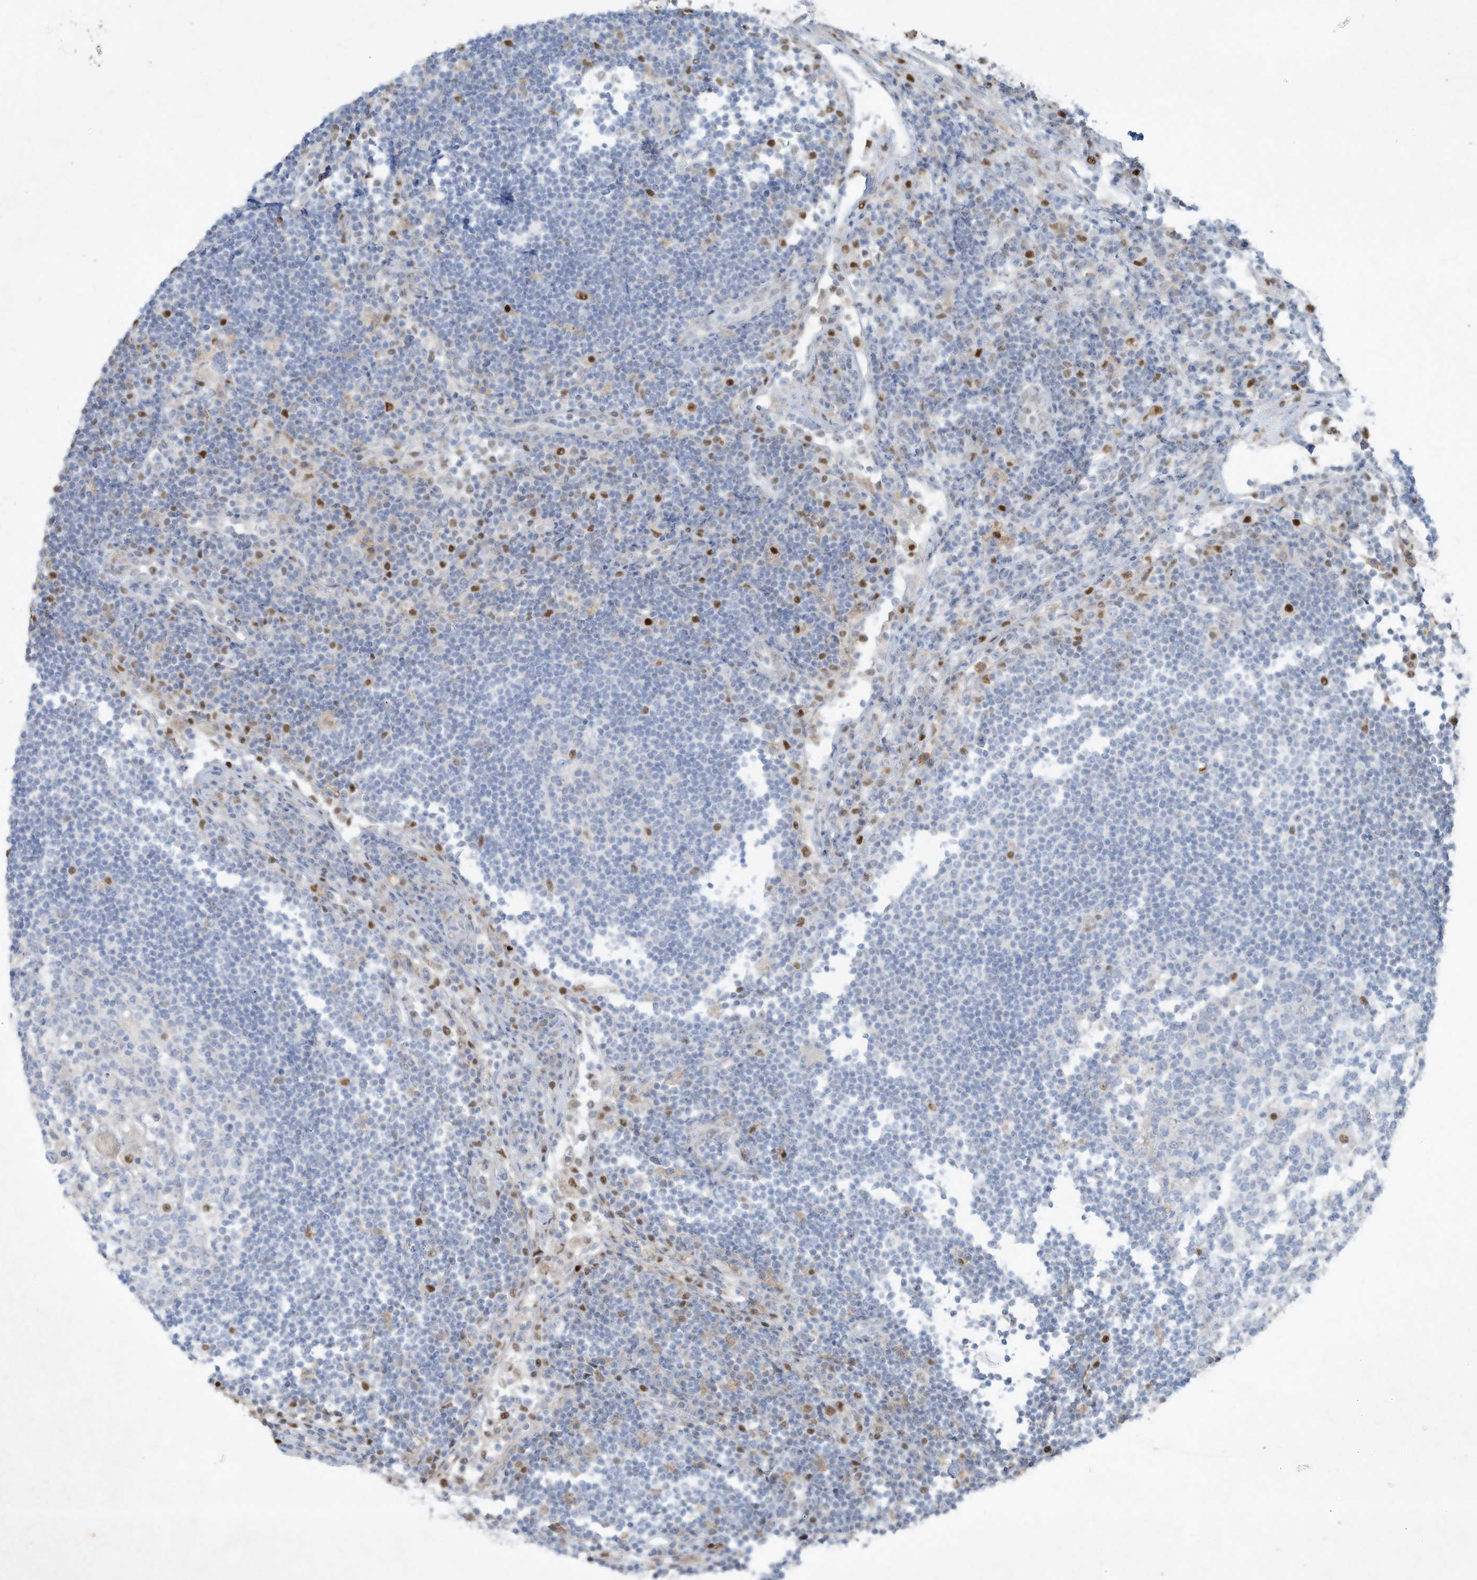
{"staining": {"intensity": "negative", "quantity": "none", "location": "none"}, "tissue": "lymph node", "cell_type": "Germinal center cells", "image_type": "normal", "snomed": [{"axis": "morphology", "description": "Normal tissue, NOS"}, {"axis": "topography", "description": "Lymph node"}], "caption": "This is a photomicrograph of immunohistochemistry (IHC) staining of normal lymph node, which shows no staining in germinal center cells. Nuclei are stained in blue.", "gene": "TUBE1", "patient": {"sex": "female", "age": 53}}